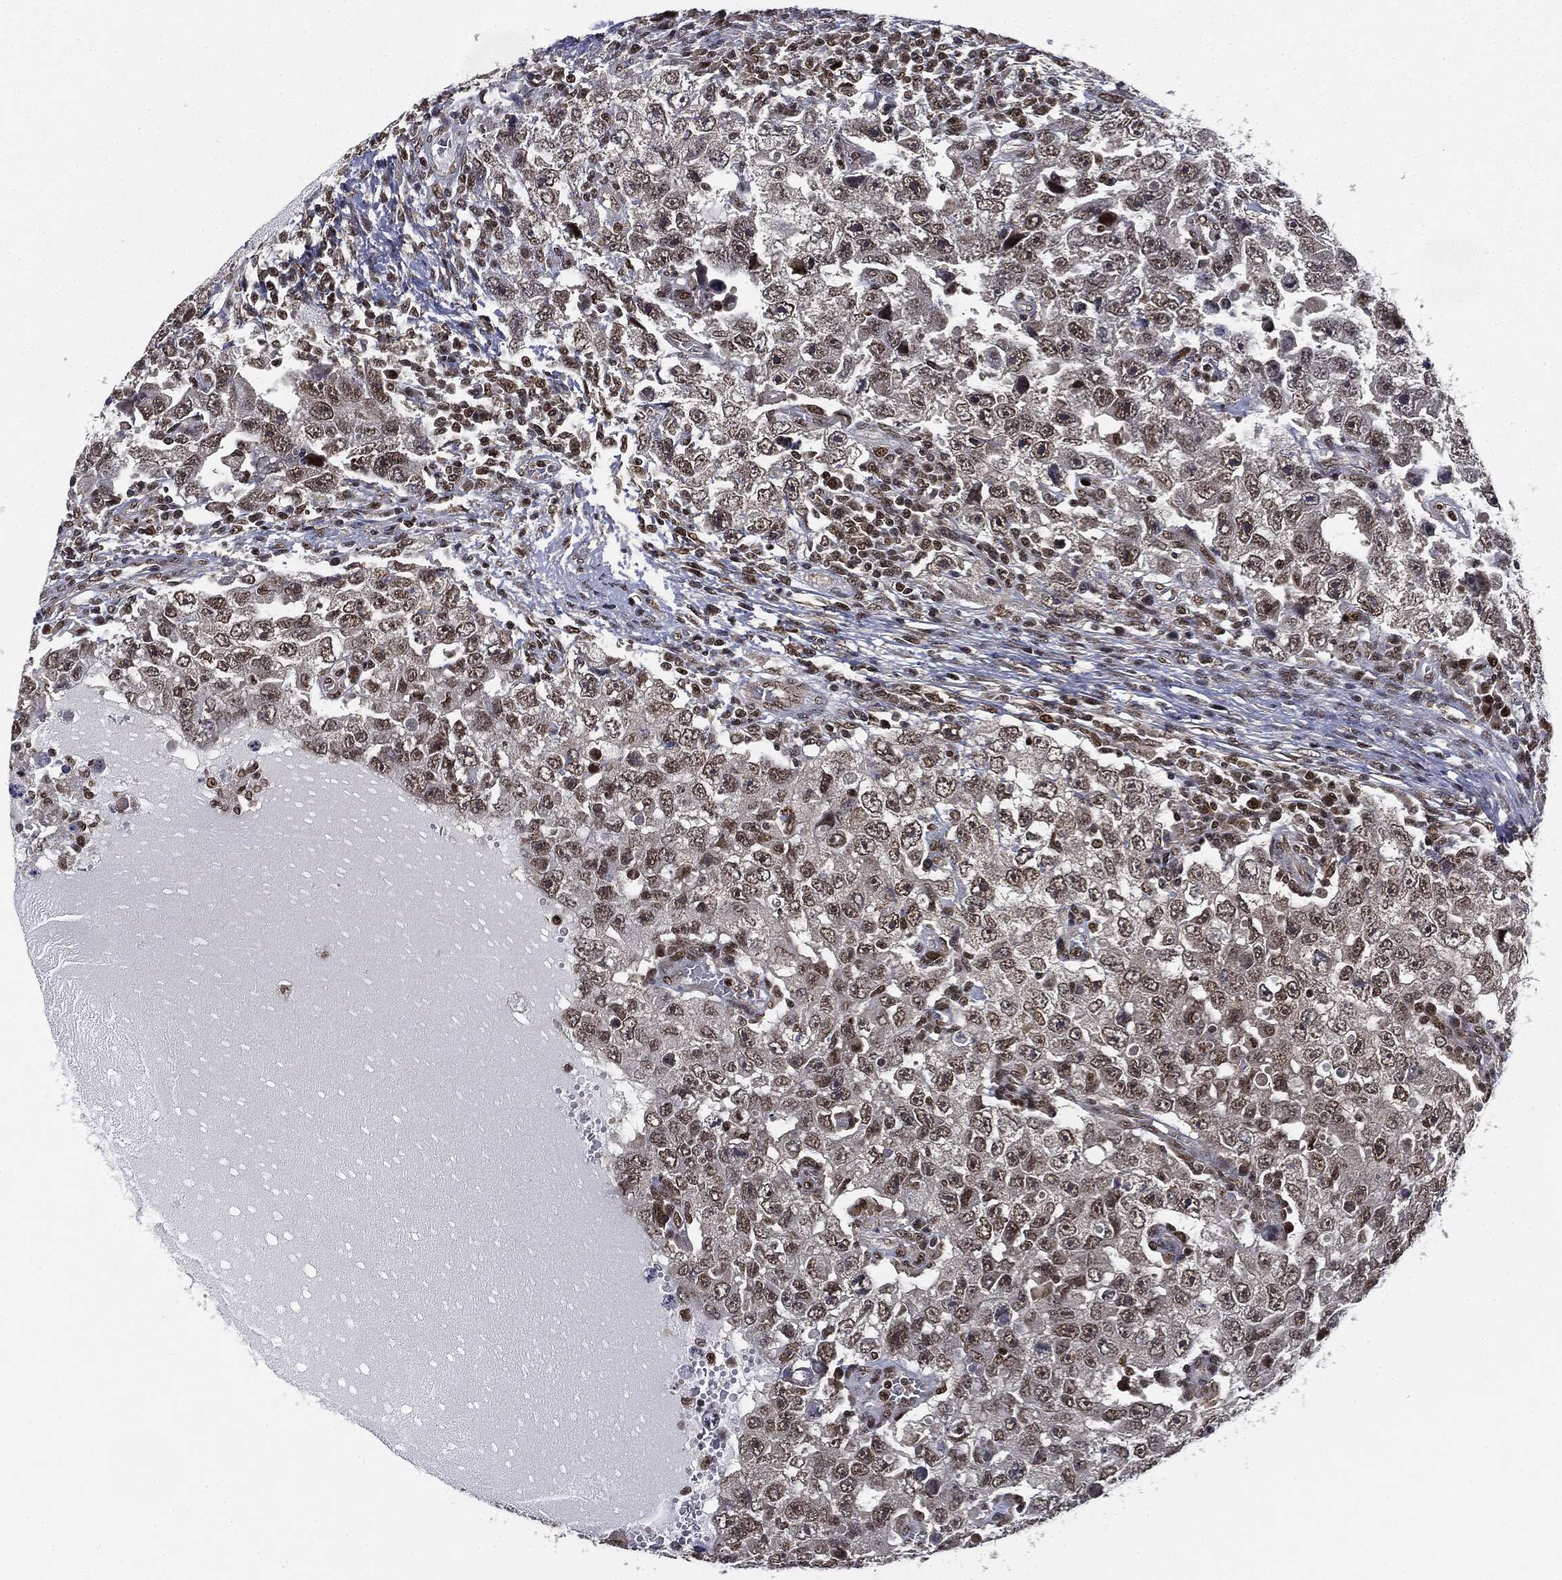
{"staining": {"intensity": "moderate", "quantity": "<25%", "location": "nuclear"}, "tissue": "testis cancer", "cell_type": "Tumor cells", "image_type": "cancer", "snomed": [{"axis": "morphology", "description": "Carcinoma, Embryonal, NOS"}, {"axis": "topography", "description": "Testis"}], "caption": "Embryonal carcinoma (testis) was stained to show a protein in brown. There is low levels of moderate nuclear positivity in about <25% of tumor cells.", "gene": "TBC1D22A", "patient": {"sex": "male", "age": 26}}